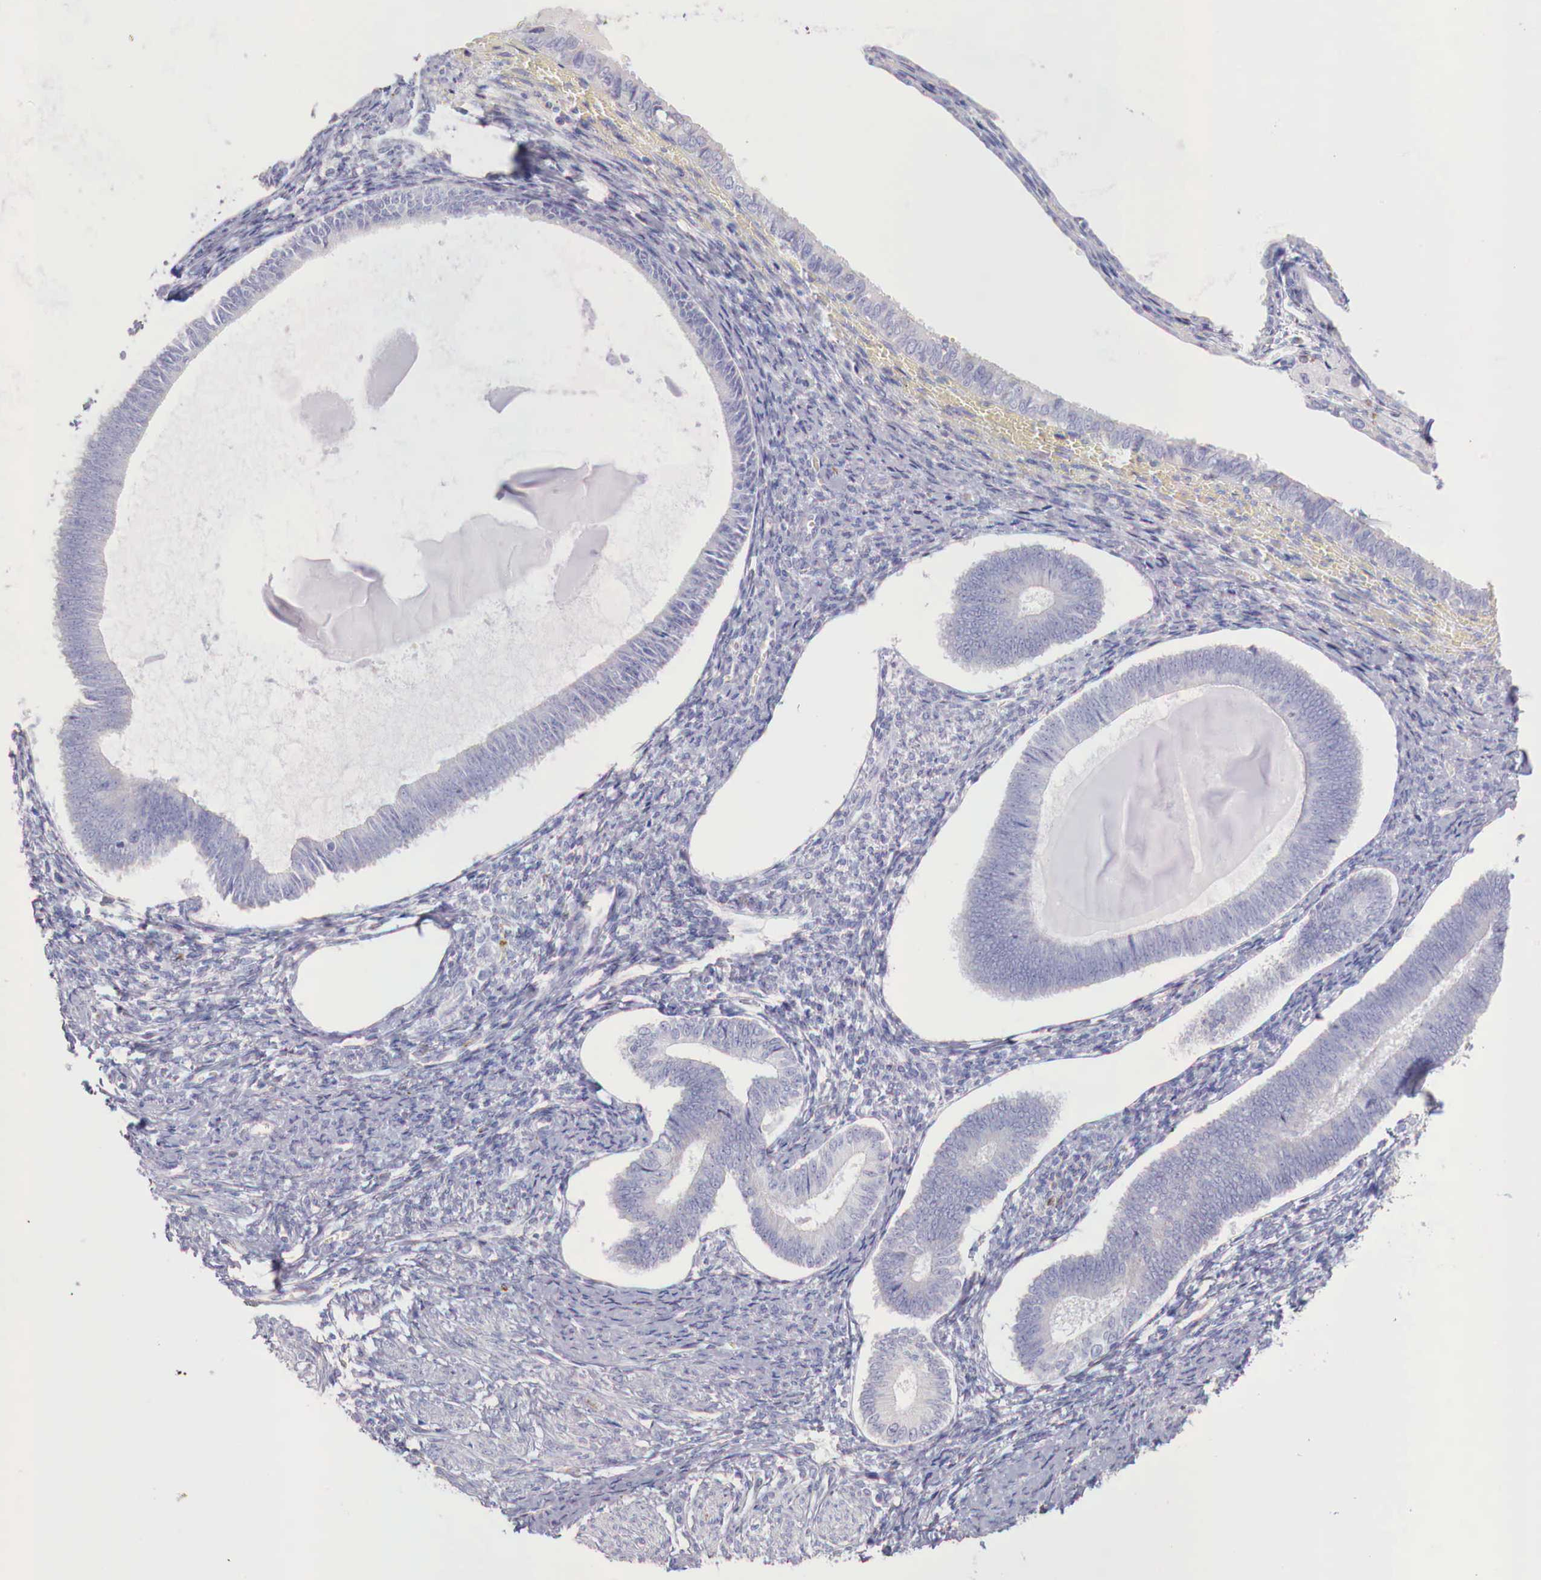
{"staining": {"intensity": "negative", "quantity": "none", "location": "none"}, "tissue": "endometrium", "cell_type": "Cells in endometrial stroma", "image_type": "normal", "snomed": [{"axis": "morphology", "description": "Normal tissue, NOS"}, {"axis": "topography", "description": "Endometrium"}], "caption": "Human endometrium stained for a protein using immunohistochemistry (IHC) exhibits no positivity in cells in endometrial stroma.", "gene": "IDH3G", "patient": {"sex": "female", "age": 82}}